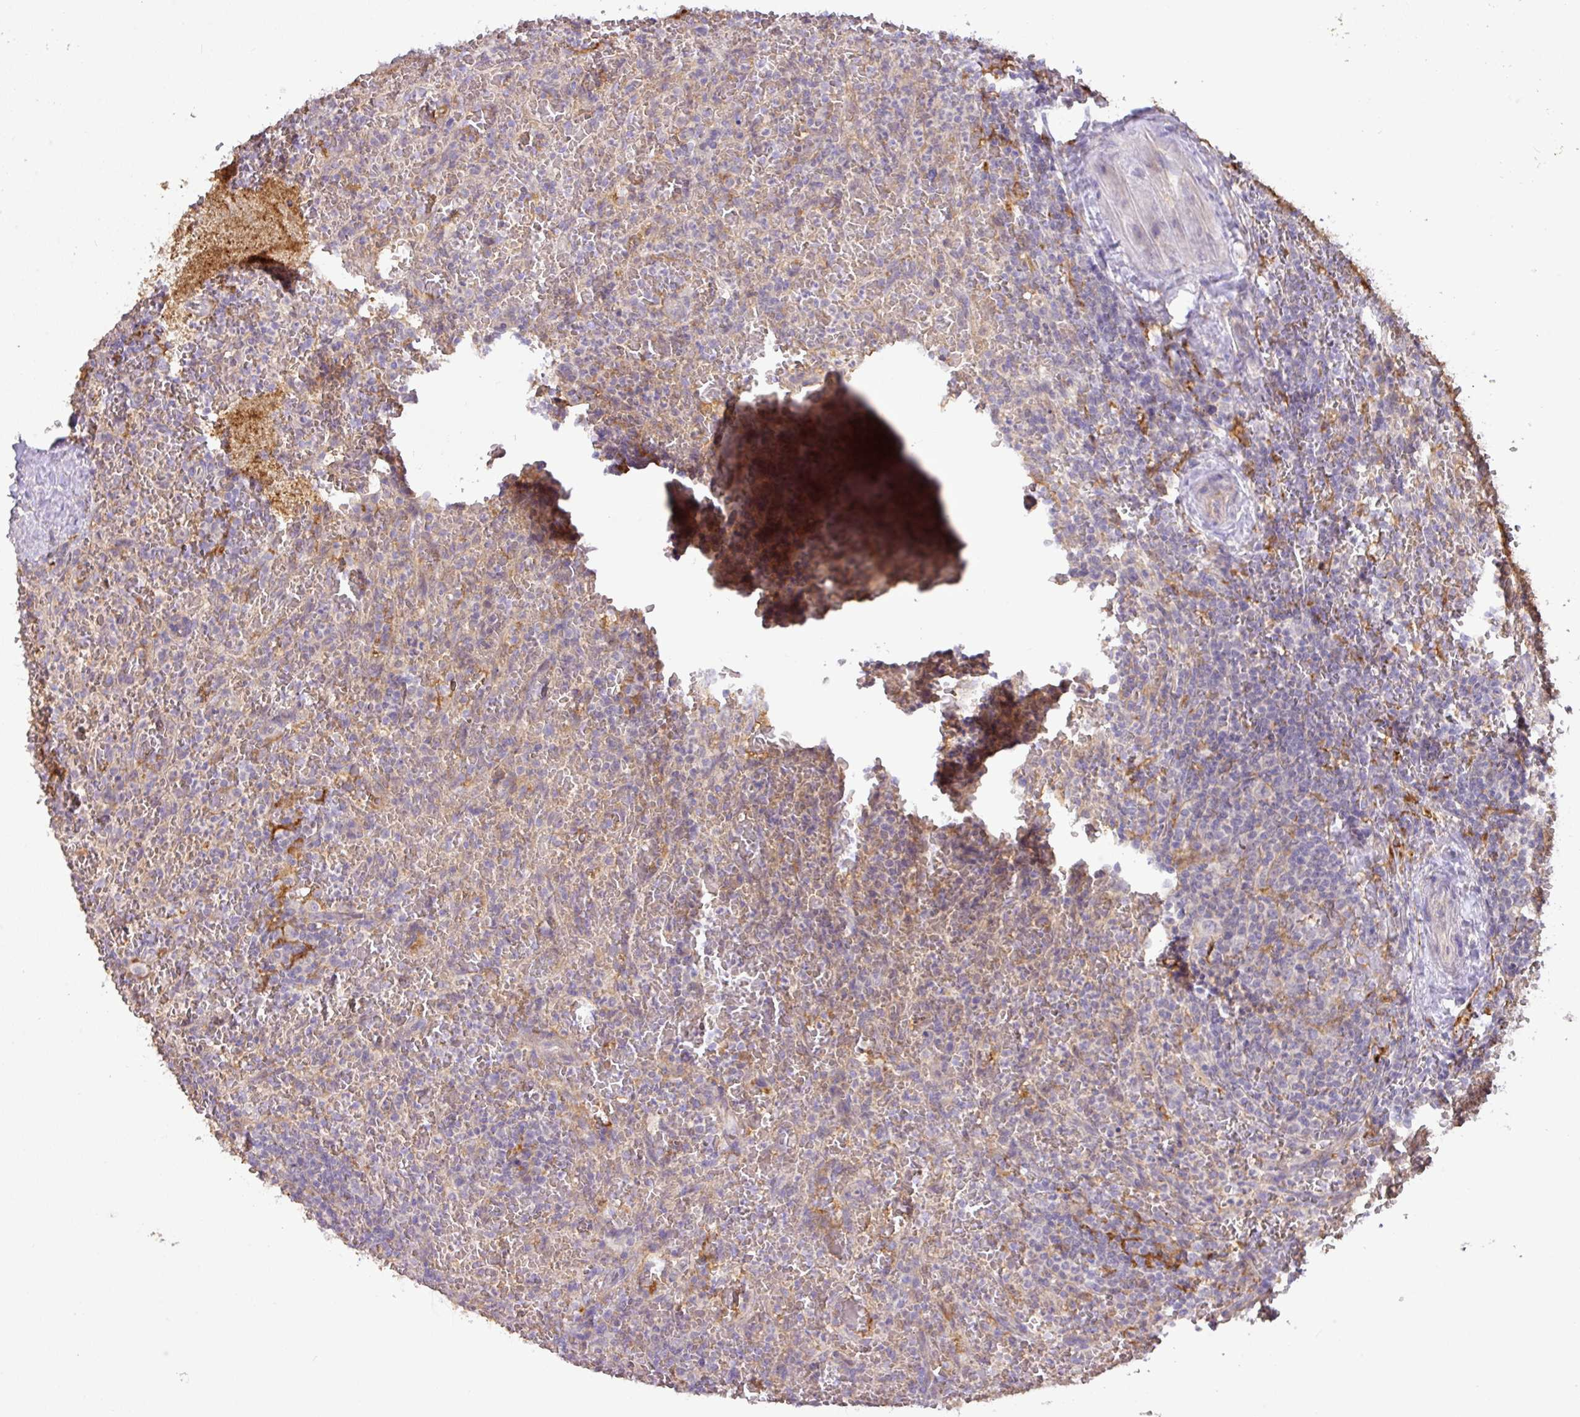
{"staining": {"intensity": "negative", "quantity": "none", "location": "none"}, "tissue": "lymphoma", "cell_type": "Tumor cells", "image_type": "cancer", "snomed": [{"axis": "morphology", "description": "Malignant lymphoma, non-Hodgkin's type, Low grade"}, {"axis": "topography", "description": "Spleen"}], "caption": "This is an immunohistochemistry (IHC) histopathology image of human lymphoma. There is no staining in tumor cells.", "gene": "GCNT7", "patient": {"sex": "female", "age": 64}}